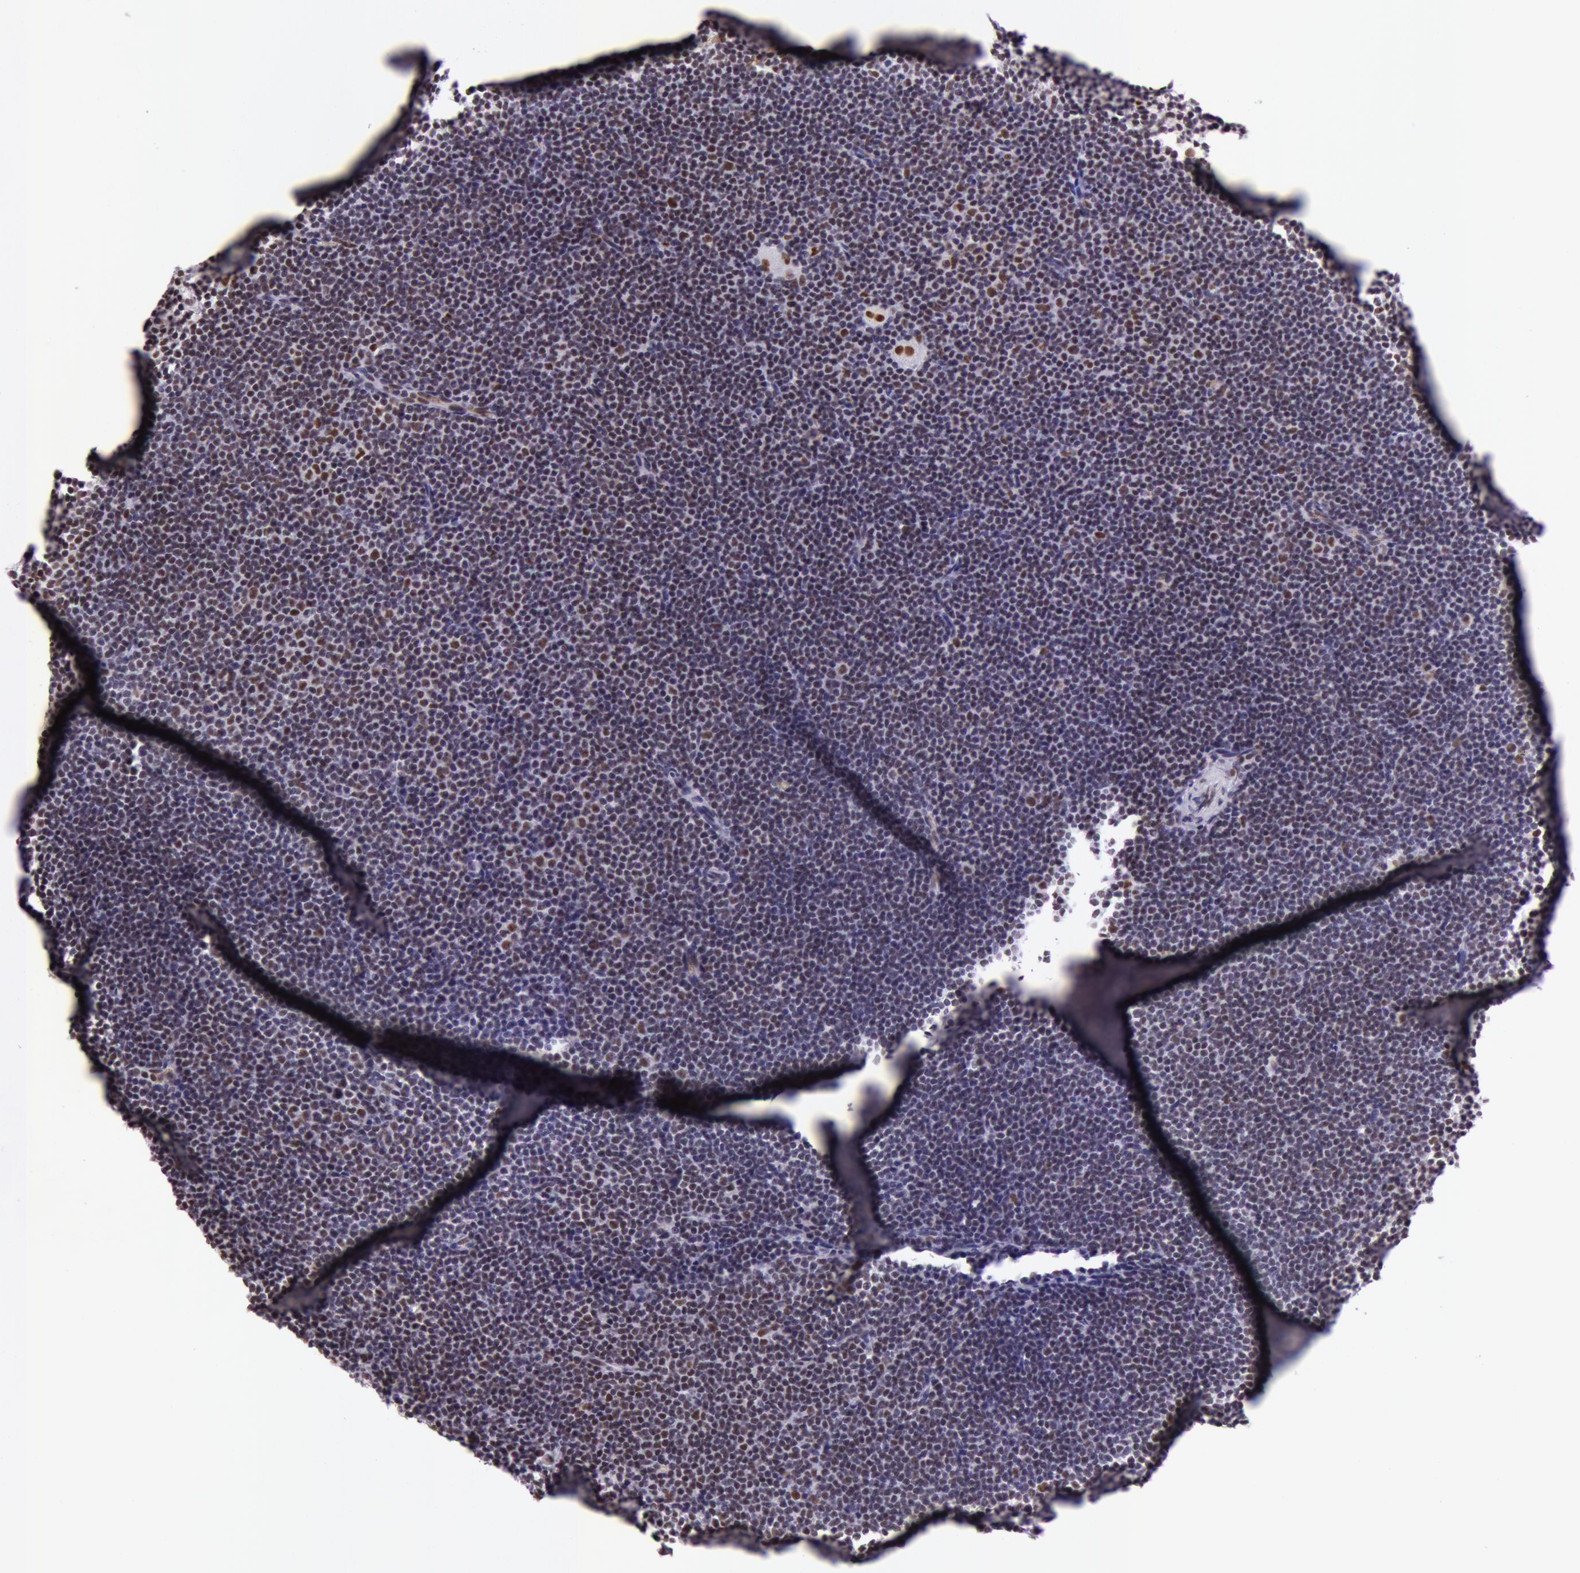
{"staining": {"intensity": "moderate", "quantity": "25%-75%", "location": "nuclear"}, "tissue": "lymphoma", "cell_type": "Tumor cells", "image_type": "cancer", "snomed": [{"axis": "morphology", "description": "Malignant lymphoma, non-Hodgkin's type, Low grade"}, {"axis": "topography", "description": "Lymph node"}], "caption": "Low-grade malignant lymphoma, non-Hodgkin's type was stained to show a protein in brown. There is medium levels of moderate nuclear positivity in about 25%-75% of tumor cells.", "gene": "NBN", "patient": {"sex": "female", "age": 69}}